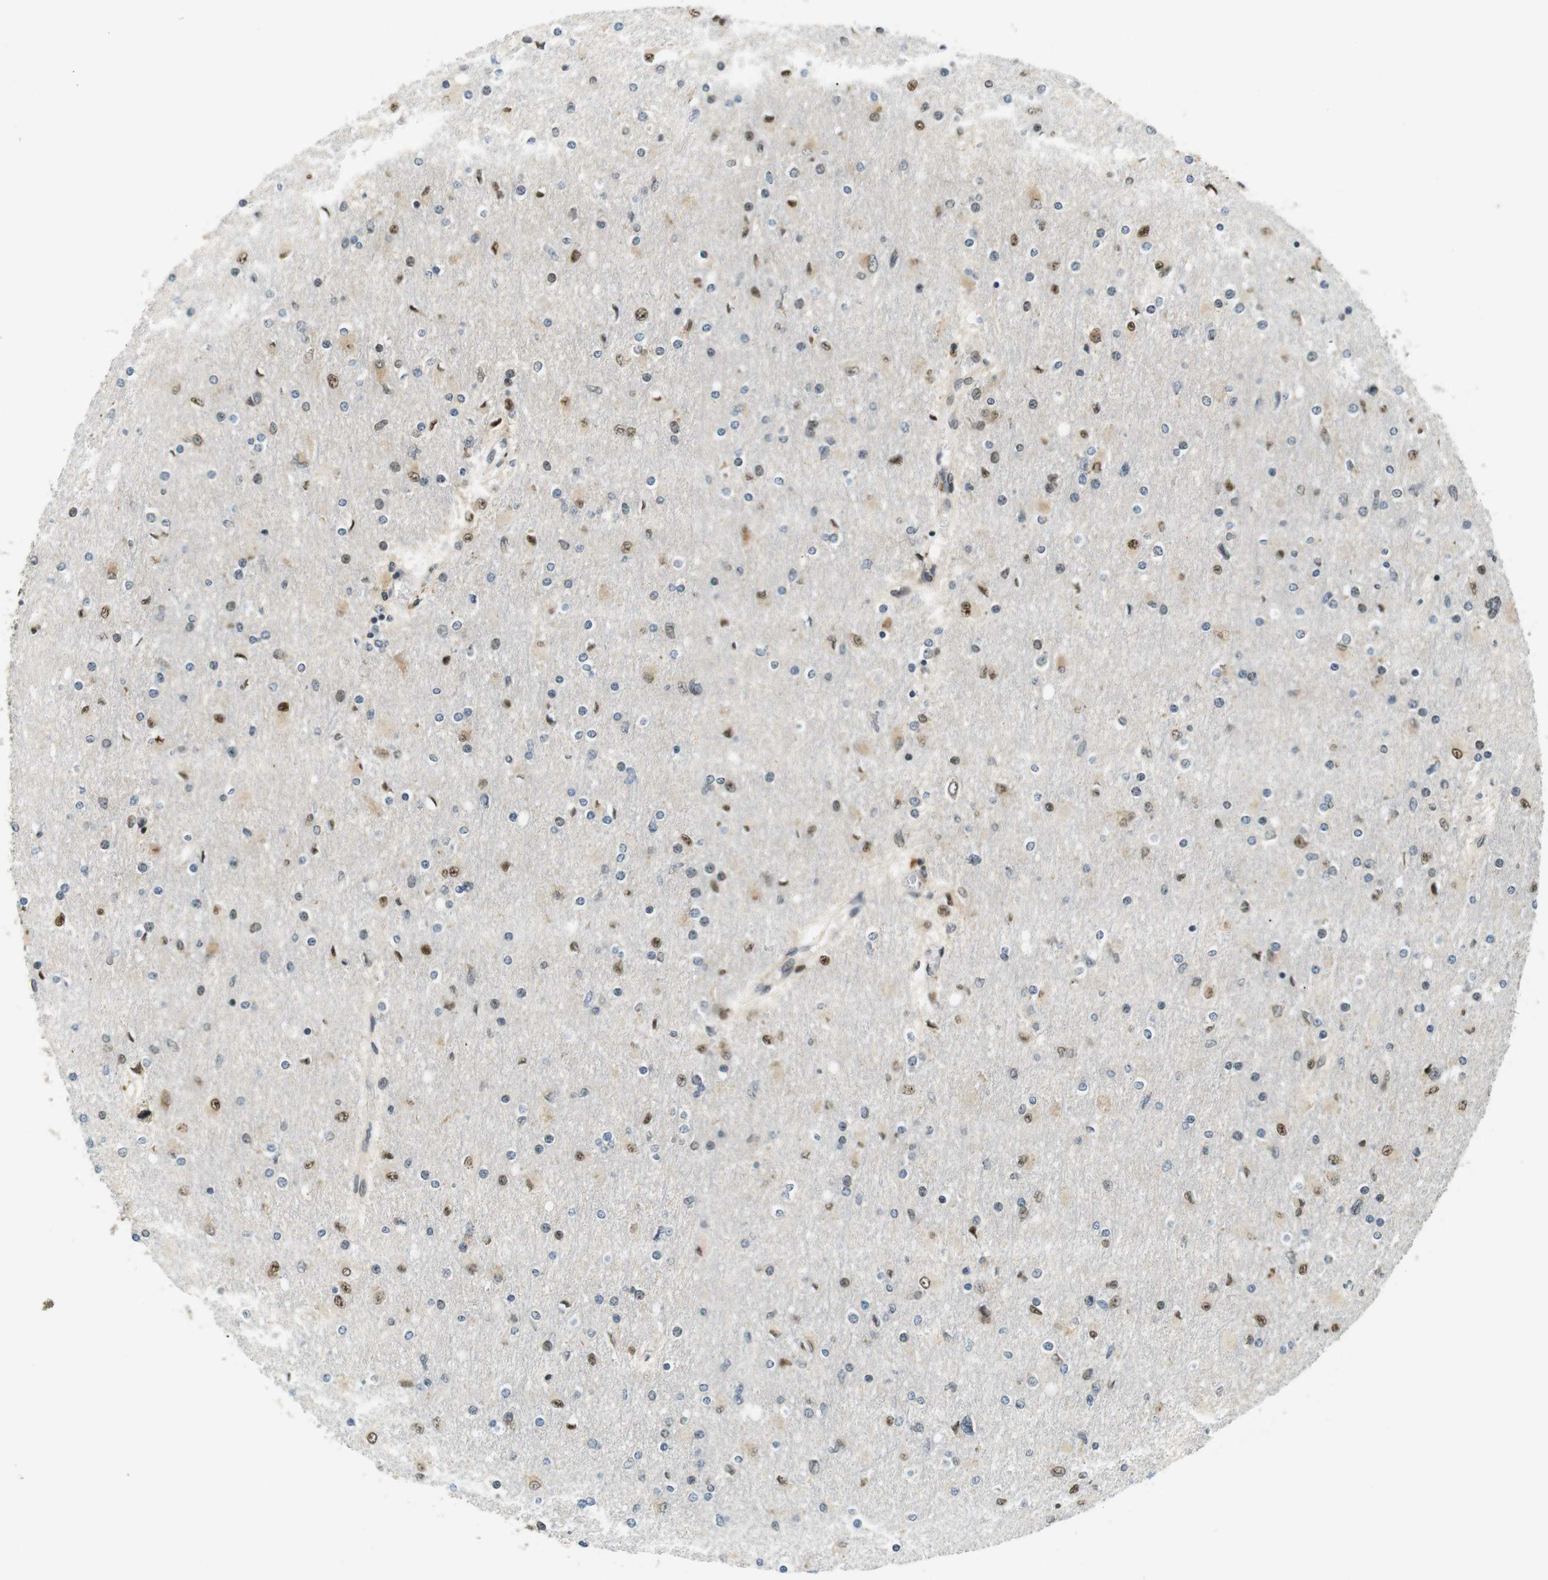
{"staining": {"intensity": "moderate", "quantity": "<25%", "location": "nuclear"}, "tissue": "glioma", "cell_type": "Tumor cells", "image_type": "cancer", "snomed": [{"axis": "morphology", "description": "Glioma, malignant, High grade"}, {"axis": "topography", "description": "Cerebral cortex"}], "caption": "Protein staining of high-grade glioma (malignant) tissue demonstrates moderate nuclear expression in about <25% of tumor cells.", "gene": "CSNK2B", "patient": {"sex": "female", "age": 36}}